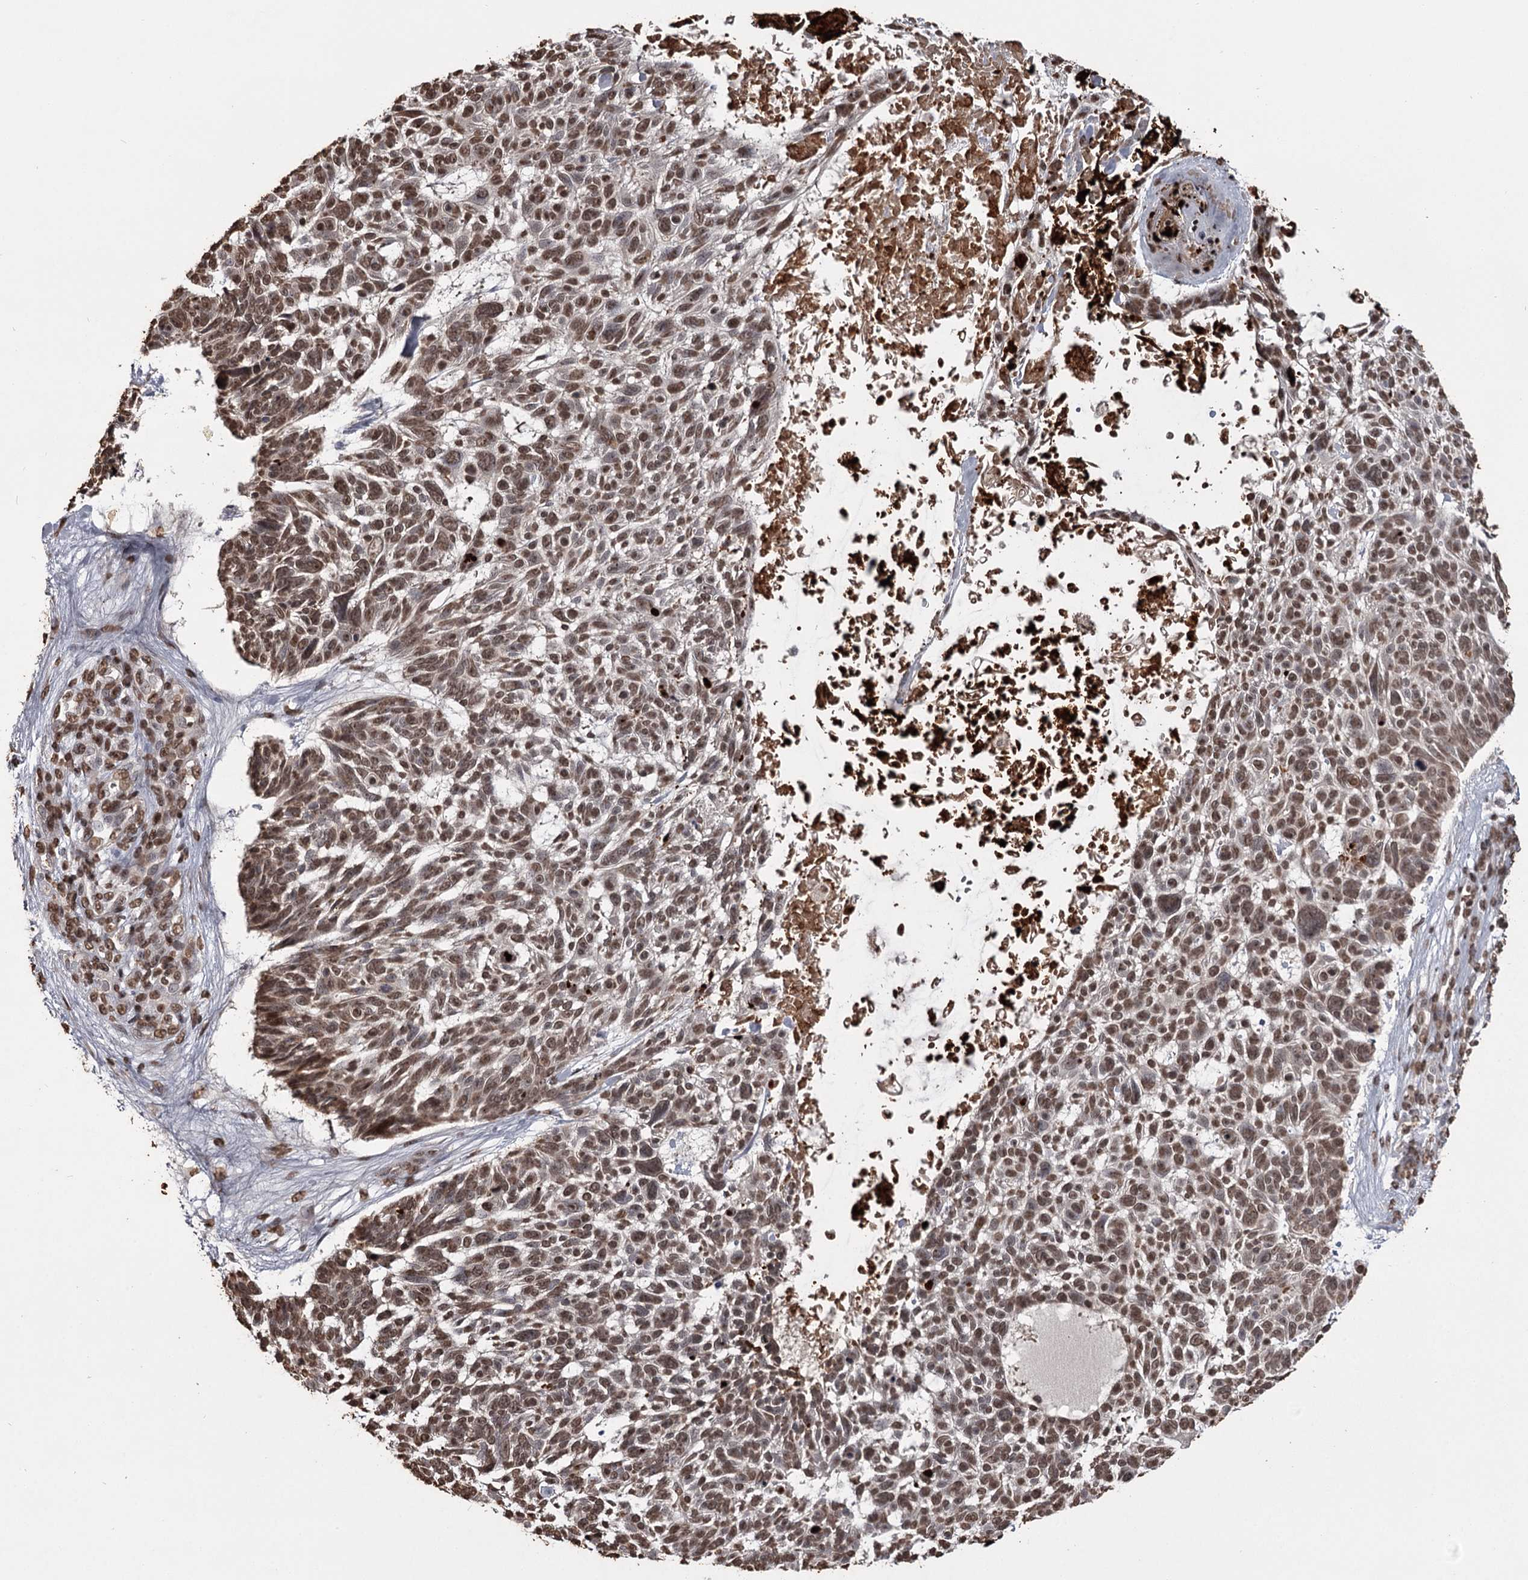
{"staining": {"intensity": "moderate", "quantity": ">75%", "location": "nuclear"}, "tissue": "skin cancer", "cell_type": "Tumor cells", "image_type": "cancer", "snomed": [{"axis": "morphology", "description": "Basal cell carcinoma"}, {"axis": "topography", "description": "Skin"}], "caption": "A medium amount of moderate nuclear expression is seen in approximately >75% of tumor cells in skin cancer (basal cell carcinoma) tissue. (DAB (3,3'-diaminobenzidine) IHC, brown staining for protein, blue staining for nuclei).", "gene": "THYN1", "patient": {"sex": "male", "age": 88}}